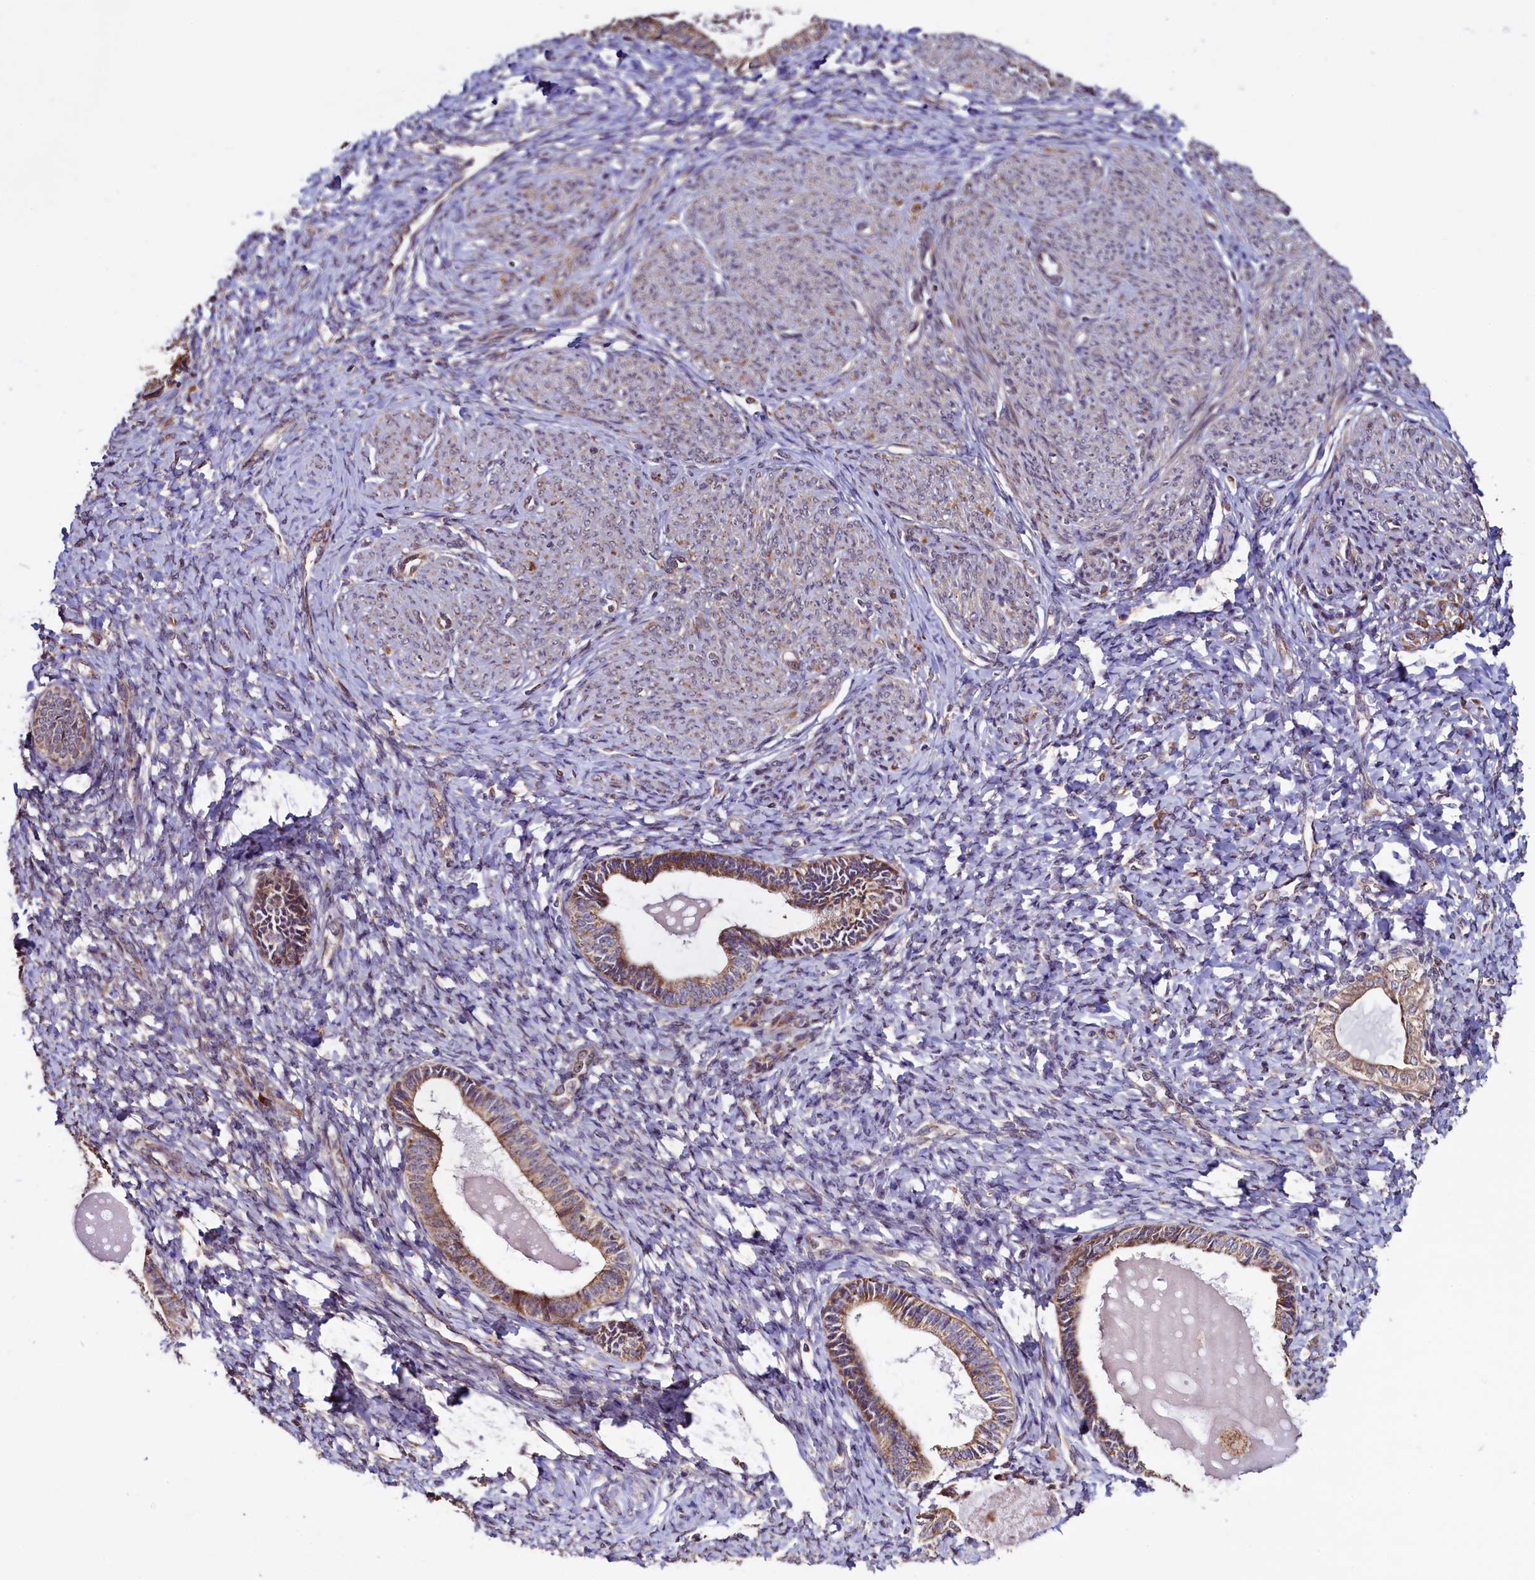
{"staining": {"intensity": "weak", "quantity": "<25%", "location": "cytoplasmic/membranous"}, "tissue": "endometrium", "cell_type": "Cells in endometrial stroma", "image_type": "normal", "snomed": [{"axis": "morphology", "description": "Normal tissue, NOS"}, {"axis": "topography", "description": "Endometrium"}], "caption": "Endometrium stained for a protein using IHC reveals no staining cells in endometrial stroma.", "gene": "RBFA", "patient": {"sex": "female", "age": 72}}